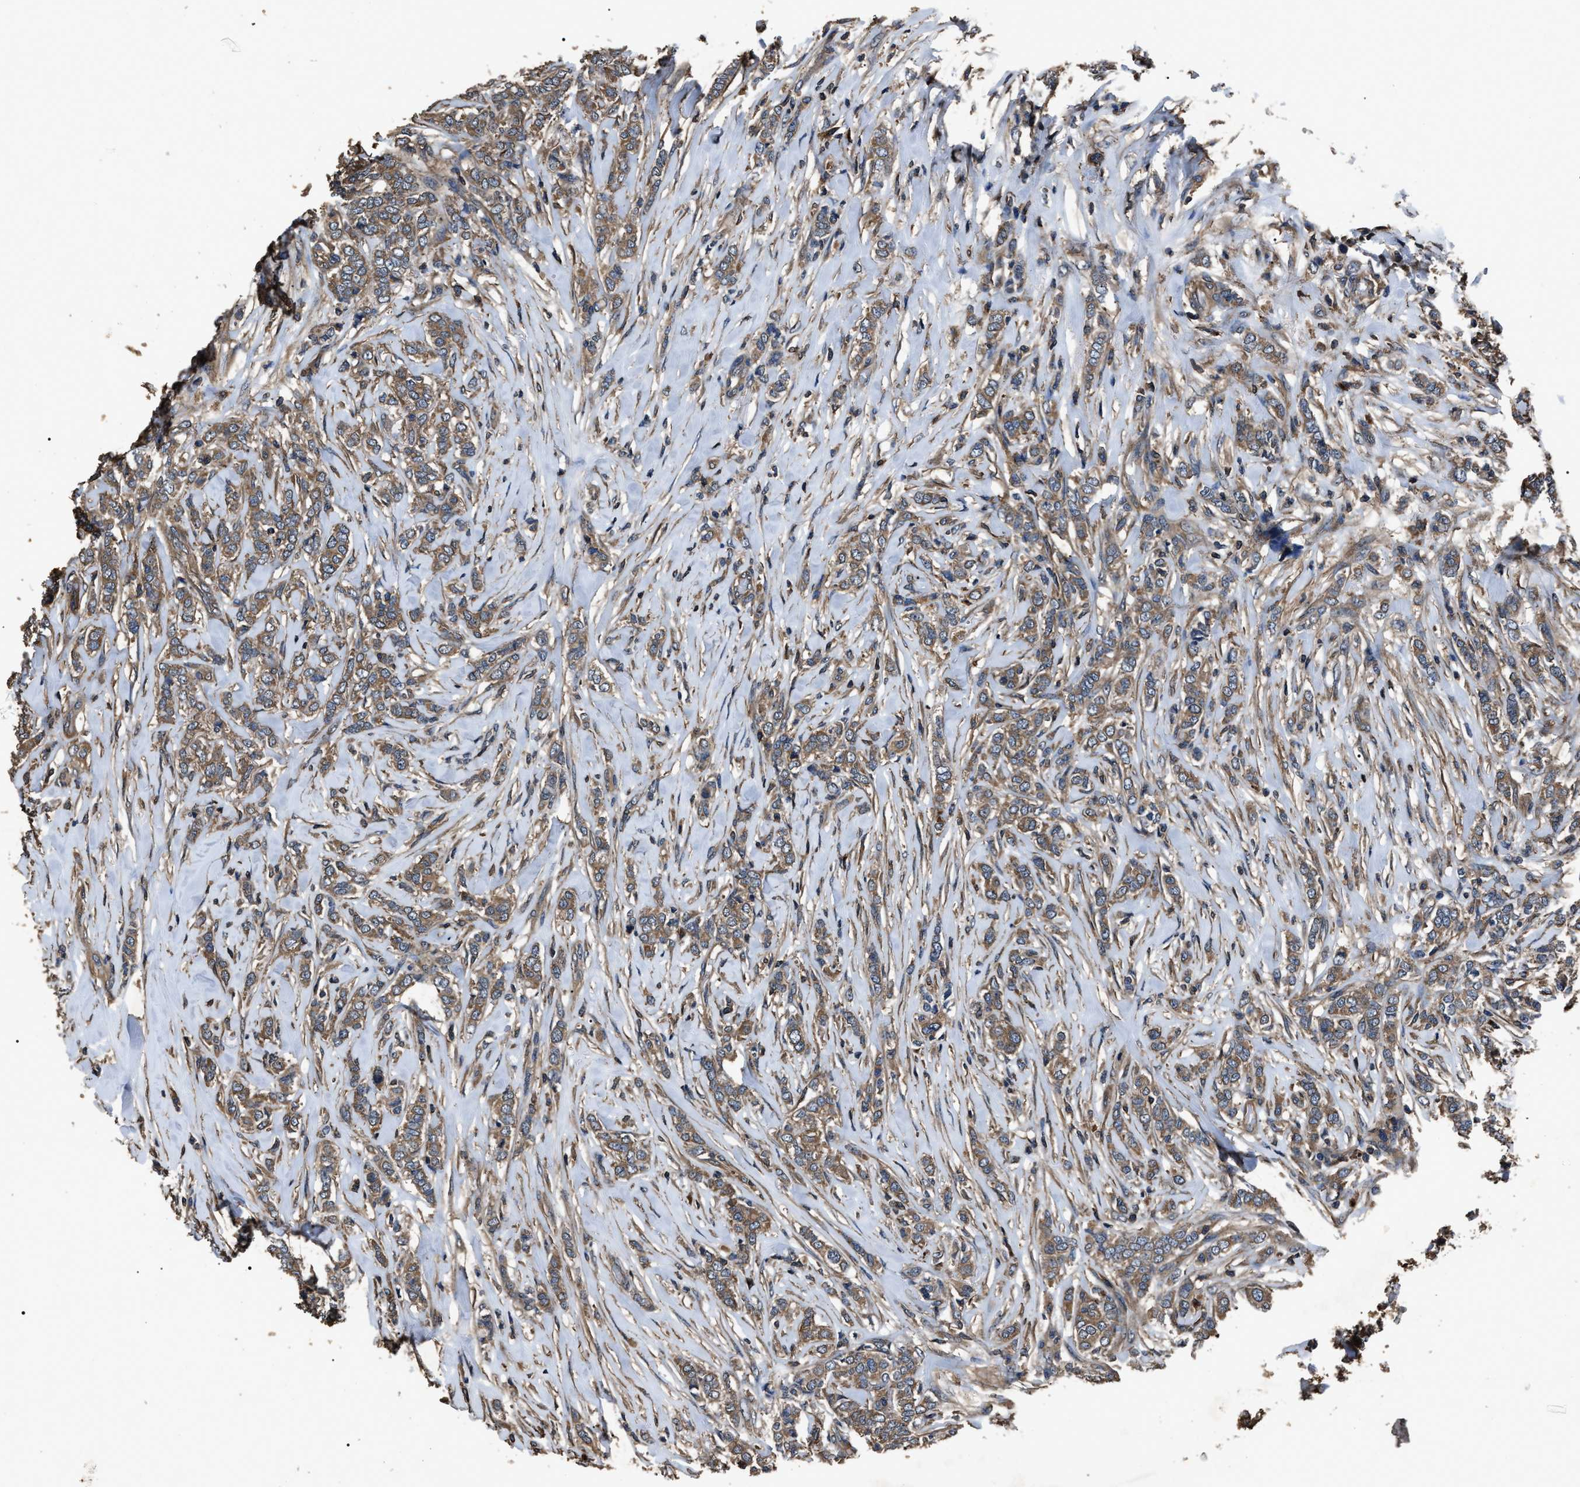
{"staining": {"intensity": "moderate", "quantity": ">75%", "location": "cytoplasmic/membranous"}, "tissue": "breast cancer", "cell_type": "Tumor cells", "image_type": "cancer", "snomed": [{"axis": "morphology", "description": "Lobular carcinoma"}, {"axis": "topography", "description": "Skin"}, {"axis": "topography", "description": "Breast"}], "caption": "The immunohistochemical stain labels moderate cytoplasmic/membranous staining in tumor cells of breast lobular carcinoma tissue.", "gene": "RNF216", "patient": {"sex": "female", "age": 46}}